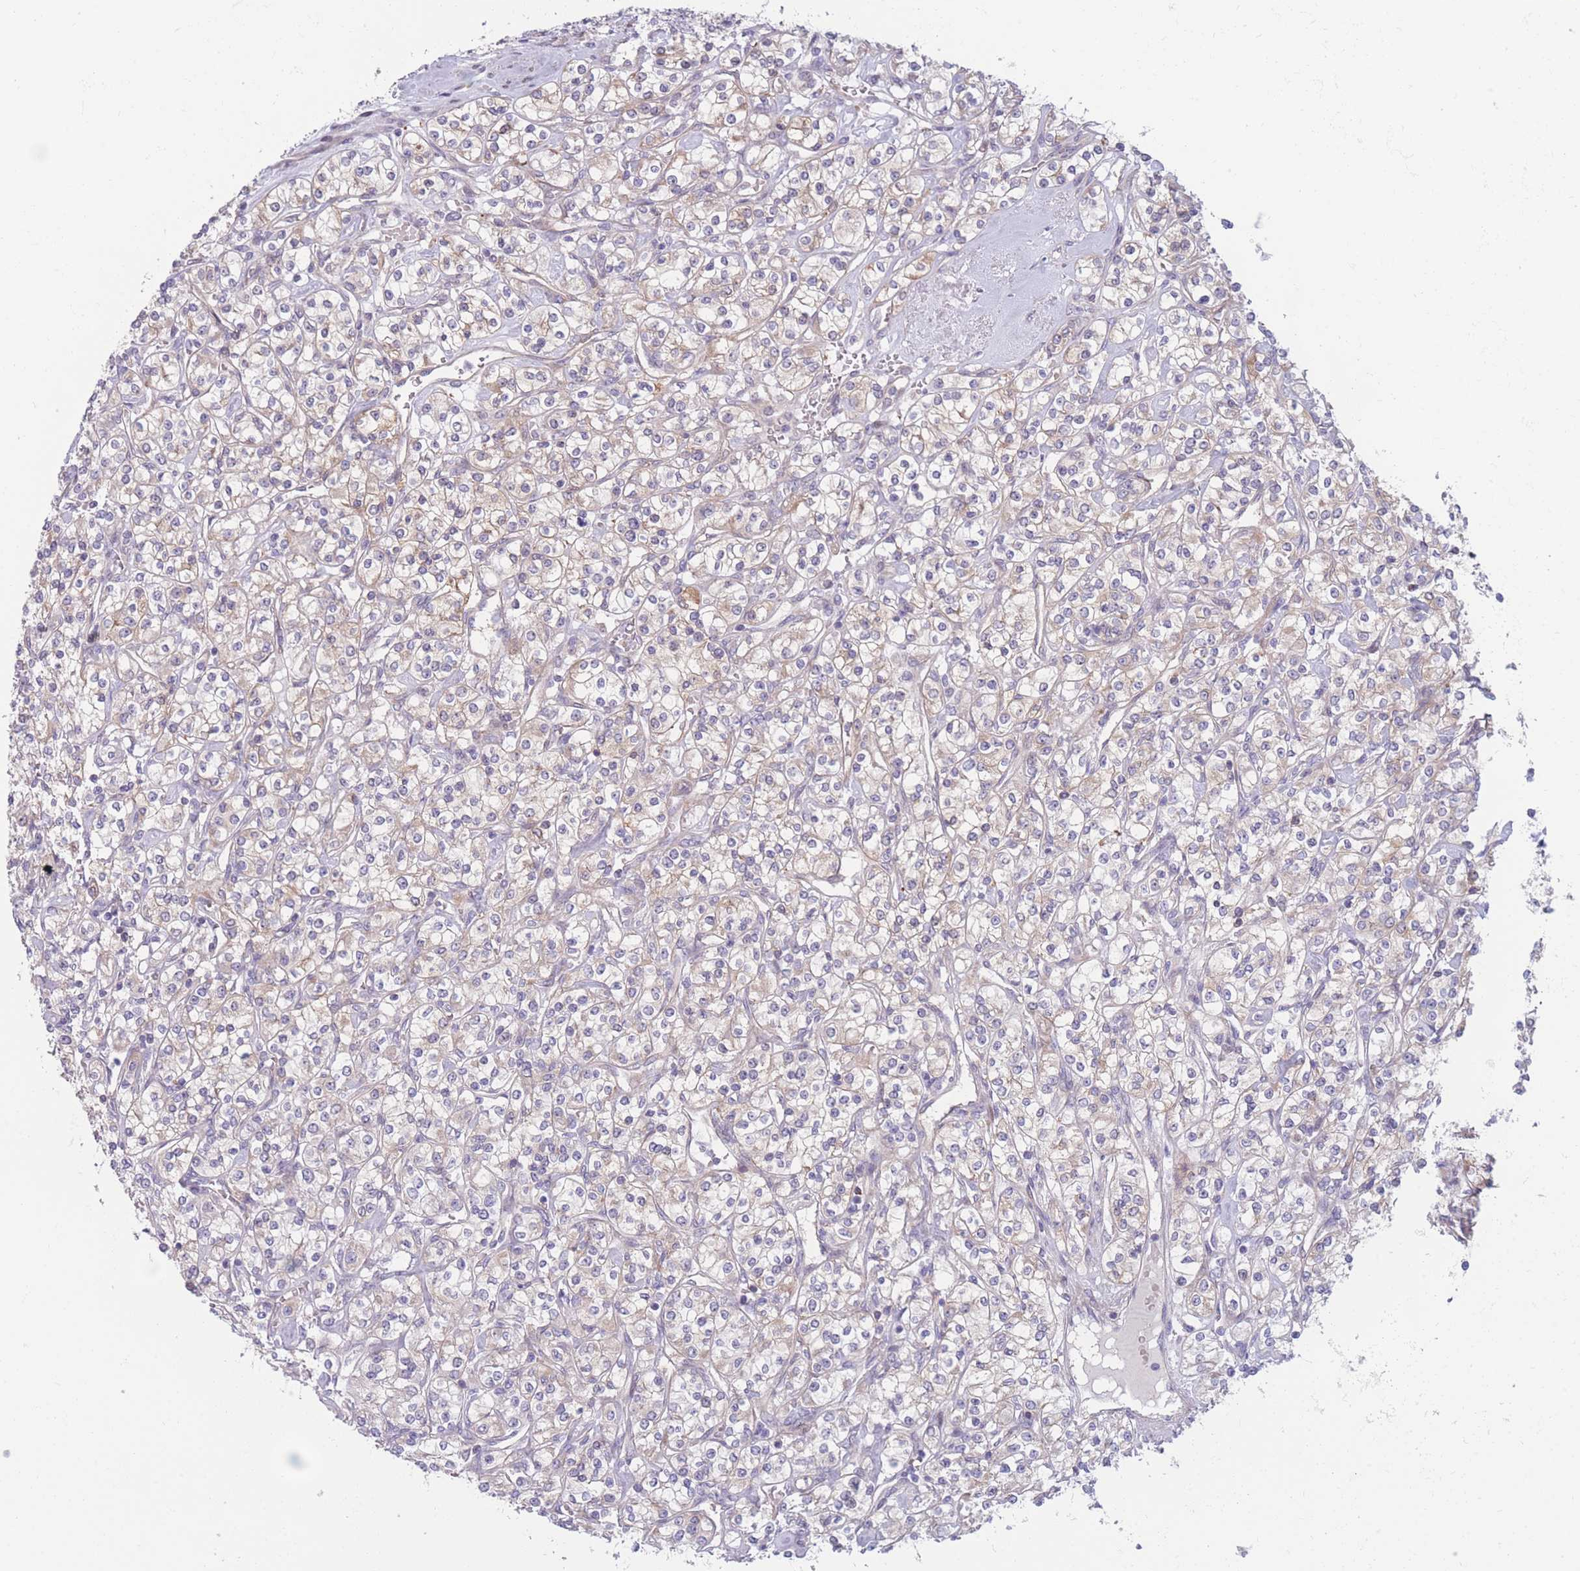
{"staining": {"intensity": "weak", "quantity": "25%-75%", "location": "cytoplasmic/membranous"}, "tissue": "renal cancer", "cell_type": "Tumor cells", "image_type": "cancer", "snomed": [{"axis": "morphology", "description": "Adenocarcinoma, NOS"}, {"axis": "topography", "description": "Kidney"}], "caption": "This is a histology image of immunohistochemistry (IHC) staining of renal adenocarcinoma, which shows weak expression in the cytoplasmic/membranous of tumor cells.", "gene": "PDE4A", "patient": {"sex": "male", "age": 77}}